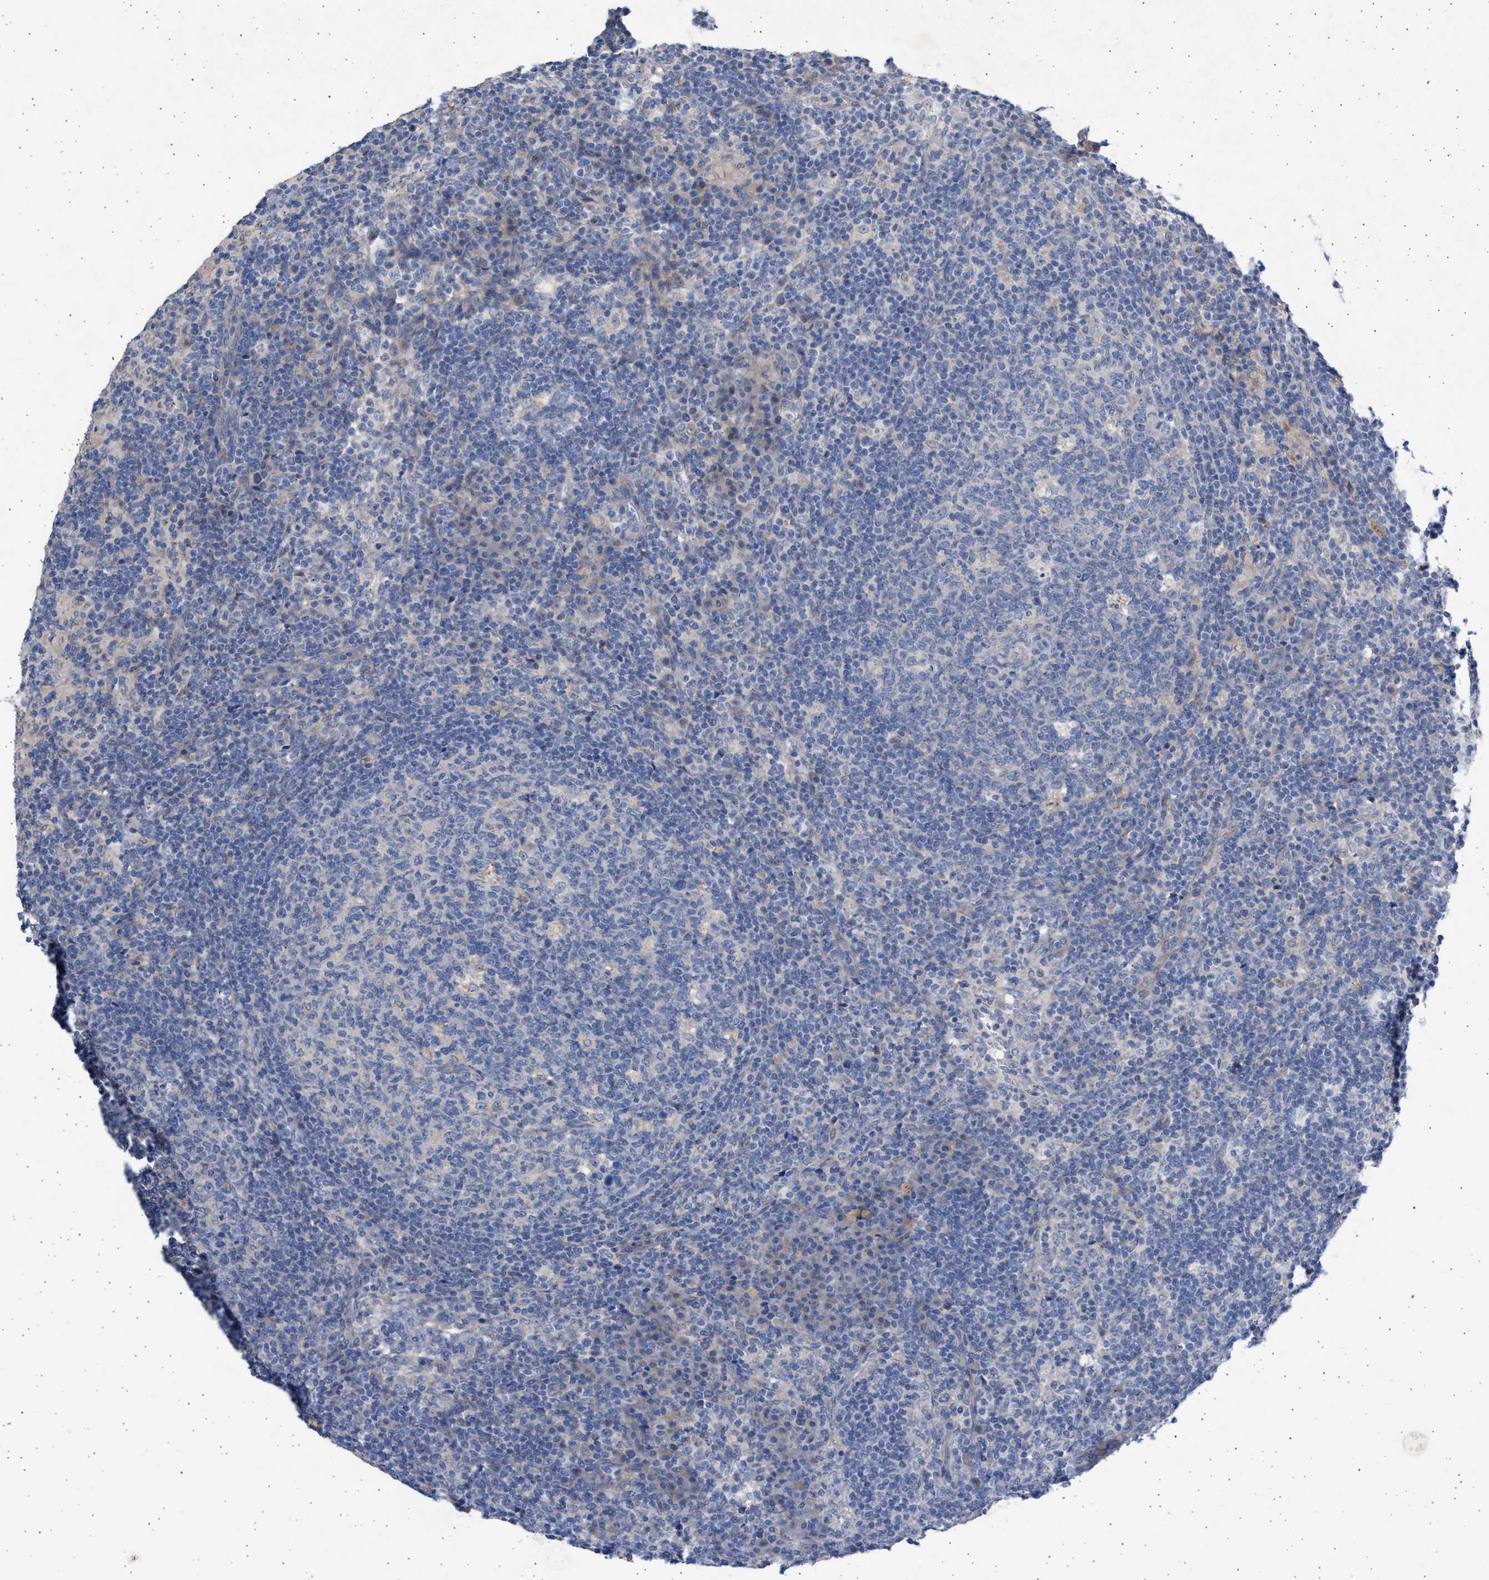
{"staining": {"intensity": "negative", "quantity": "none", "location": "none"}, "tissue": "lymph node", "cell_type": "Germinal center cells", "image_type": "normal", "snomed": [{"axis": "morphology", "description": "Normal tissue, NOS"}, {"axis": "morphology", "description": "Inflammation, NOS"}, {"axis": "topography", "description": "Lymph node"}], "caption": "This is an immunohistochemistry (IHC) histopathology image of normal human lymph node. There is no staining in germinal center cells.", "gene": "NBR1", "patient": {"sex": "male", "age": 55}}